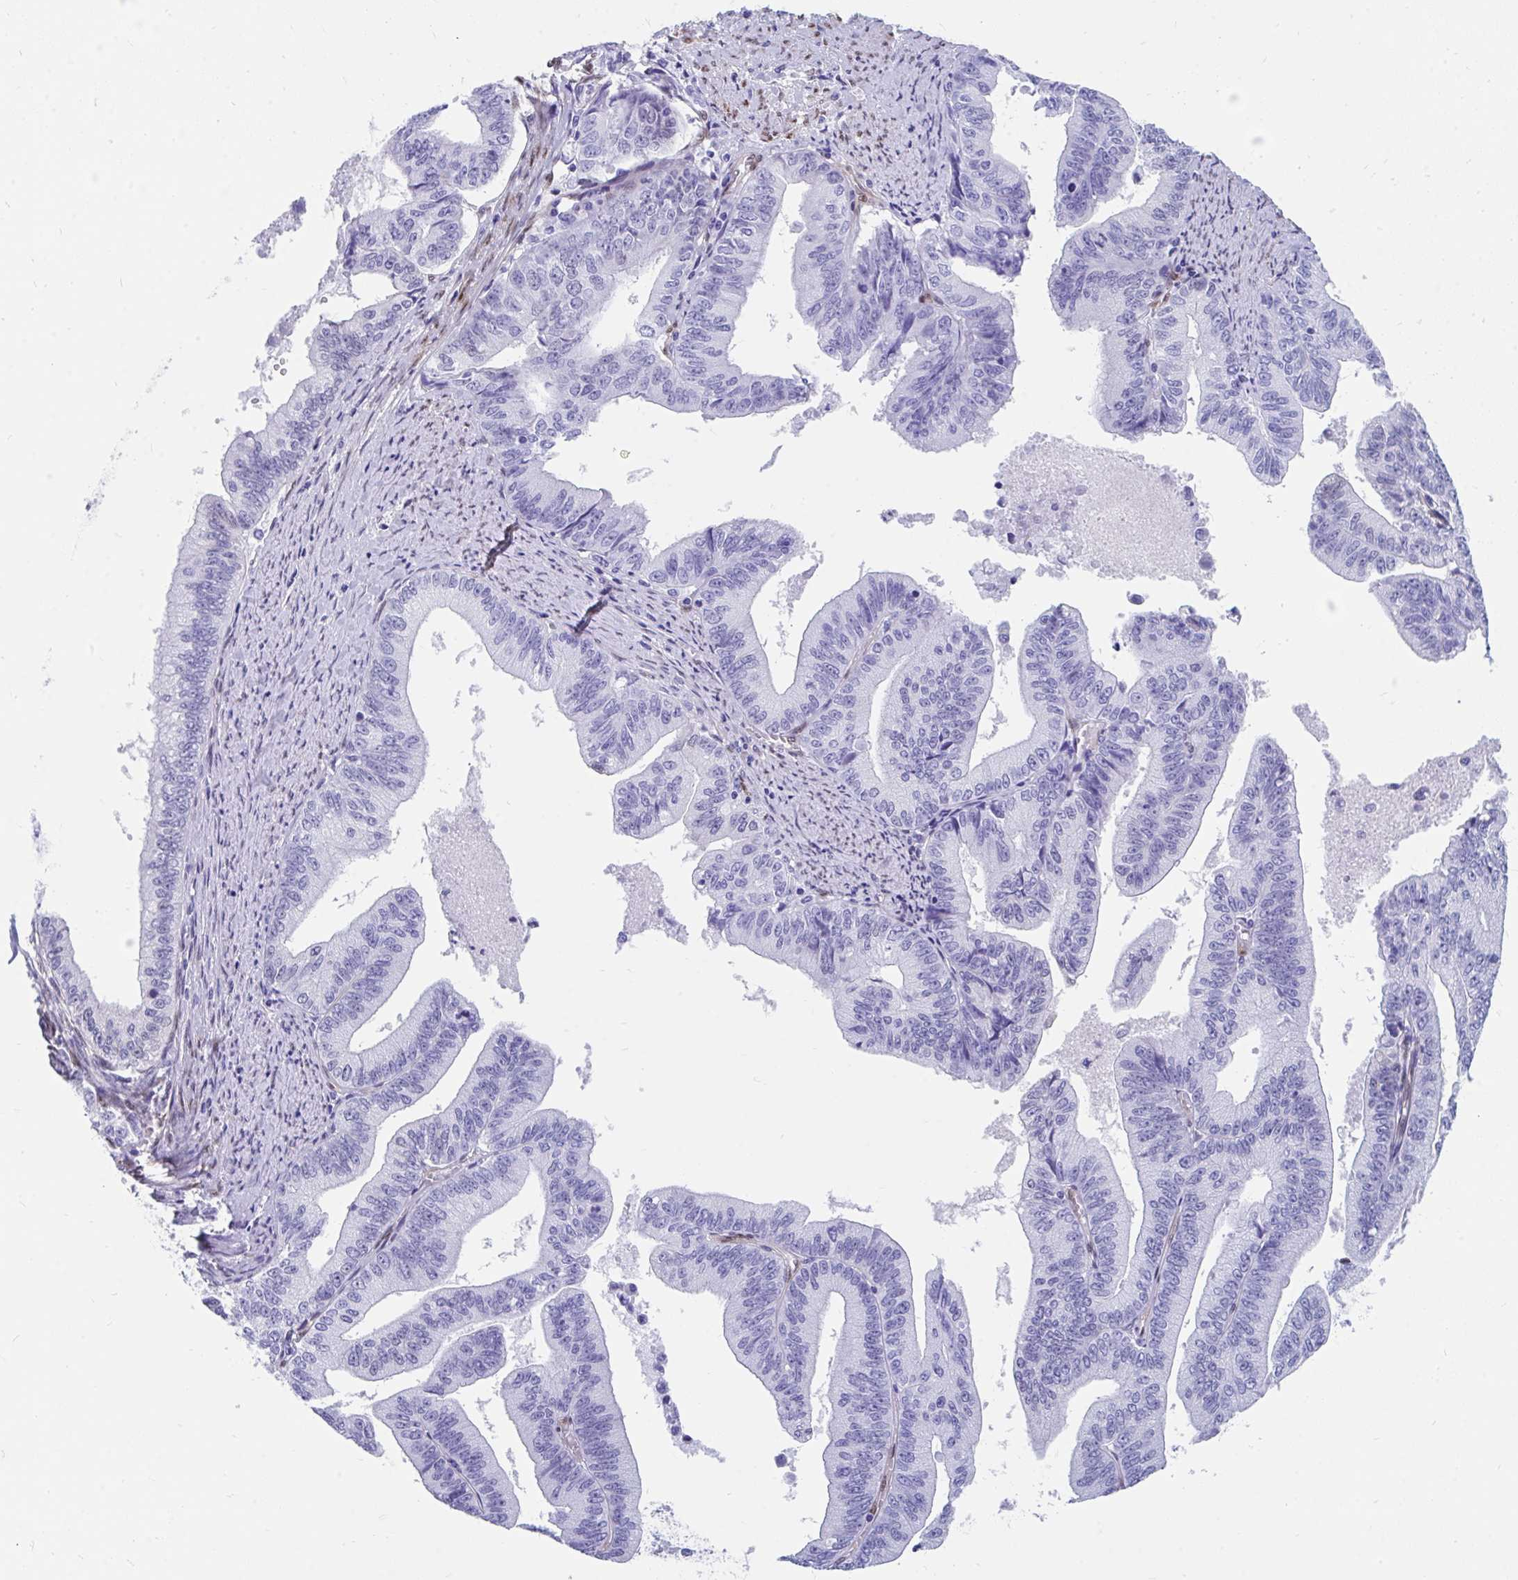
{"staining": {"intensity": "negative", "quantity": "none", "location": "none"}, "tissue": "endometrial cancer", "cell_type": "Tumor cells", "image_type": "cancer", "snomed": [{"axis": "morphology", "description": "Adenocarcinoma, NOS"}, {"axis": "topography", "description": "Endometrium"}], "caption": "Human endometrial cancer (adenocarcinoma) stained for a protein using immunohistochemistry (IHC) exhibits no positivity in tumor cells.", "gene": "RBPMS", "patient": {"sex": "female", "age": 65}}